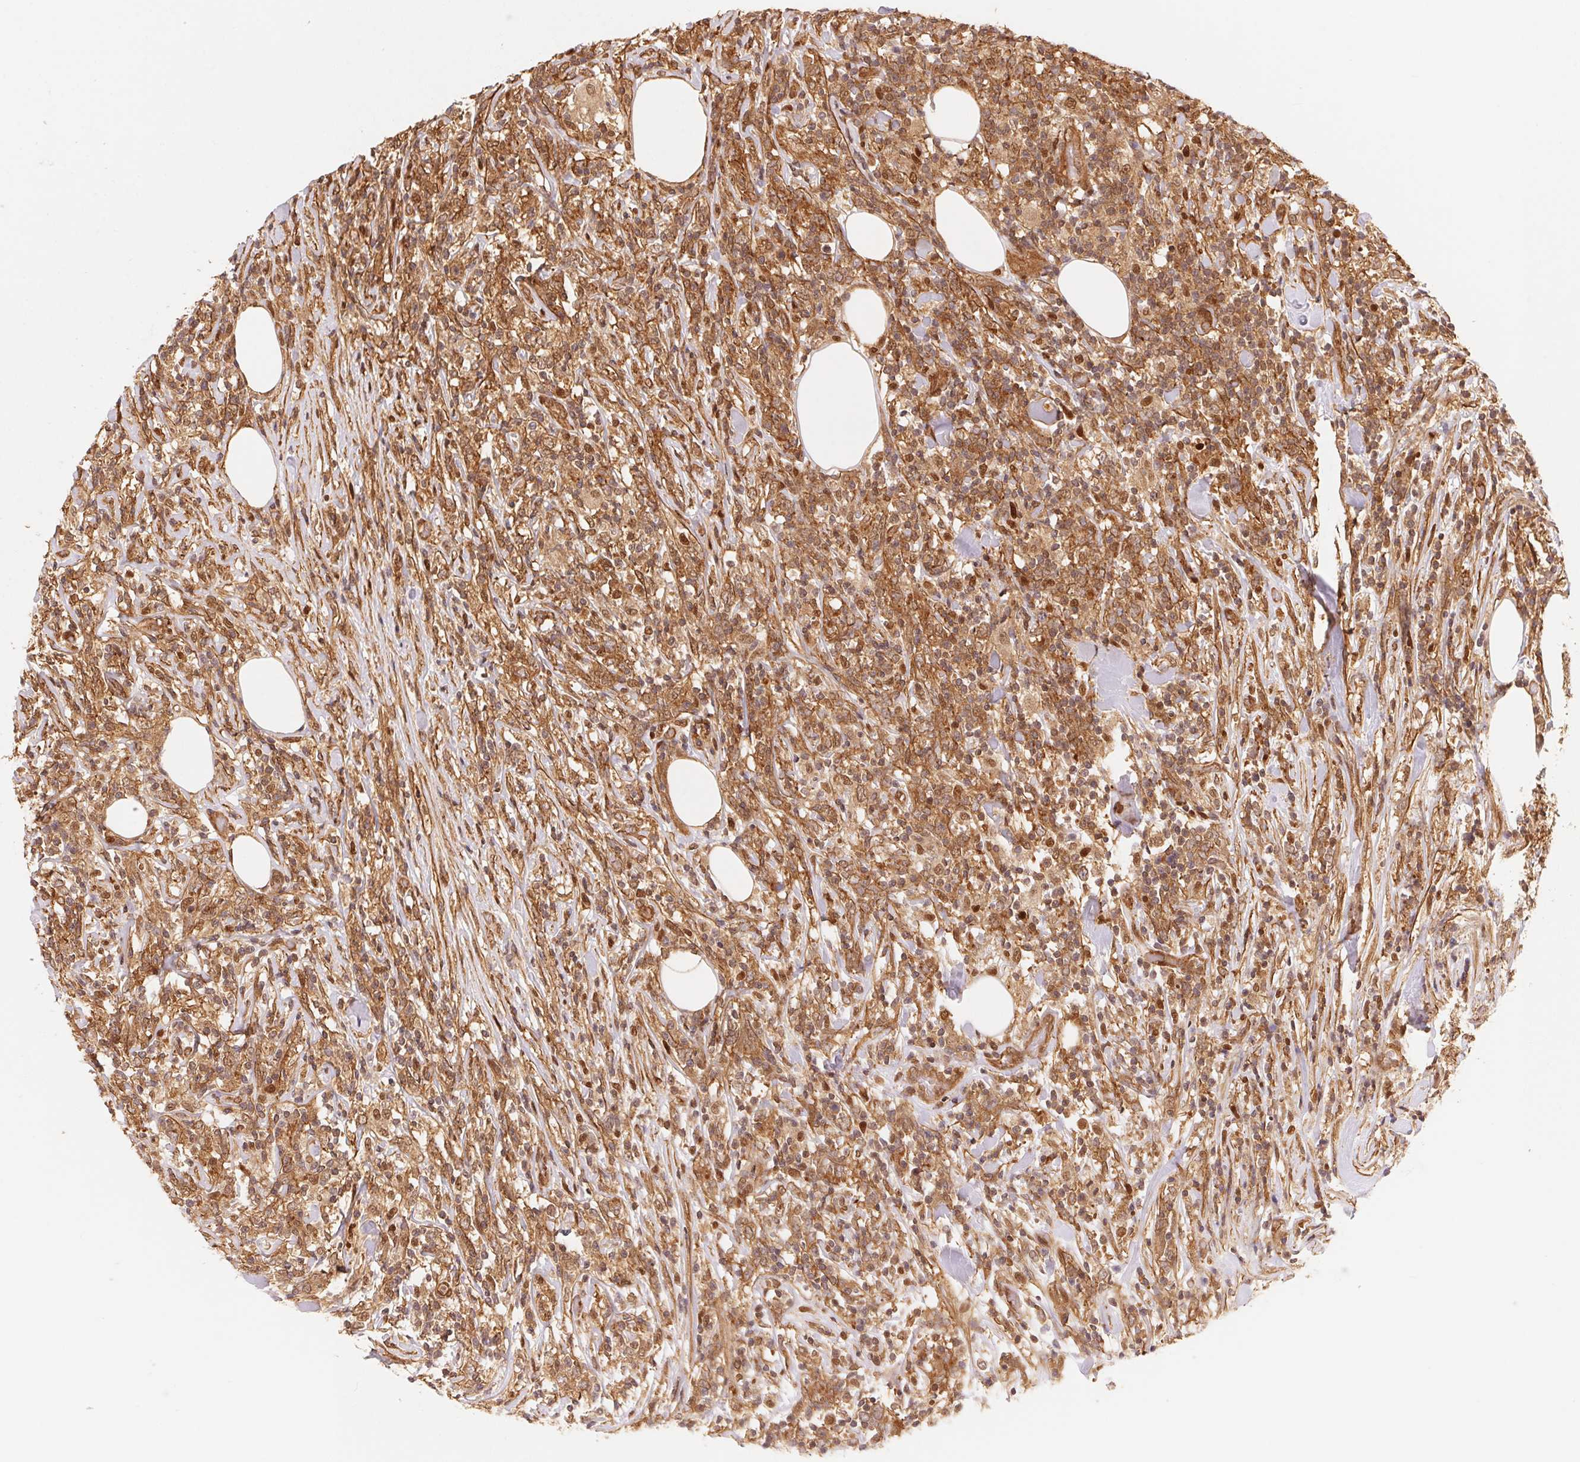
{"staining": {"intensity": "moderate", "quantity": ">75%", "location": "cytoplasmic/membranous,nuclear"}, "tissue": "lymphoma", "cell_type": "Tumor cells", "image_type": "cancer", "snomed": [{"axis": "morphology", "description": "Malignant lymphoma, non-Hodgkin's type, High grade"}, {"axis": "topography", "description": "Lymph node"}], "caption": "Protein staining of high-grade malignant lymphoma, non-Hodgkin's type tissue shows moderate cytoplasmic/membranous and nuclear staining in about >75% of tumor cells.", "gene": "TNIP2", "patient": {"sex": "female", "age": 84}}